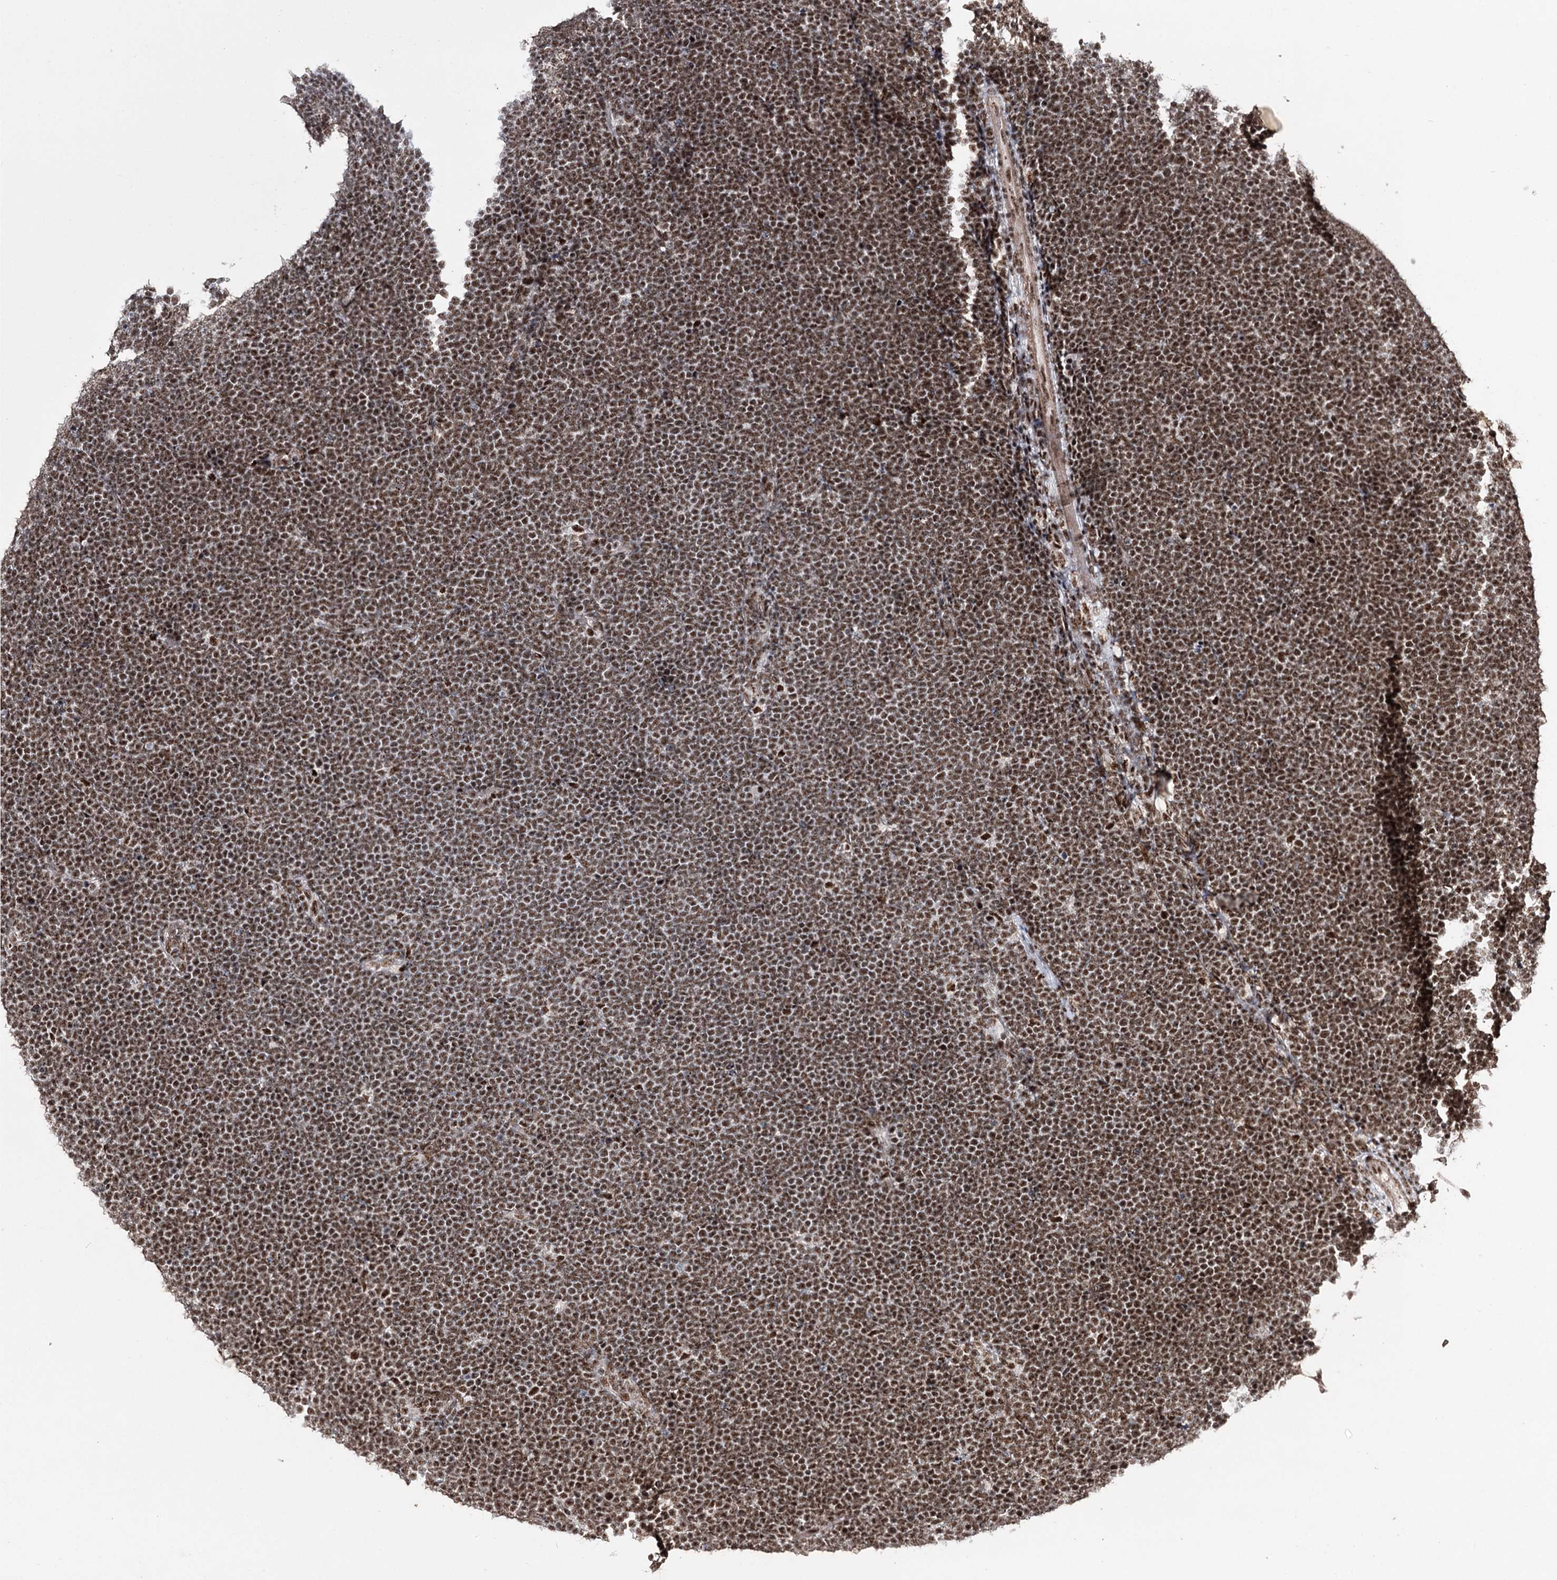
{"staining": {"intensity": "moderate", "quantity": ">75%", "location": "nuclear"}, "tissue": "lymphoma", "cell_type": "Tumor cells", "image_type": "cancer", "snomed": [{"axis": "morphology", "description": "Malignant lymphoma, non-Hodgkin's type, High grade"}, {"axis": "topography", "description": "Lymph node"}], "caption": "Protein staining displays moderate nuclear positivity in approximately >75% of tumor cells in high-grade malignant lymphoma, non-Hodgkin's type. (DAB (3,3'-diaminobenzidine) IHC, brown staining for protein, blue staining for nuclei).", "gene": "PRPF40A", "patient": {"sex": "male", "age": 13}}